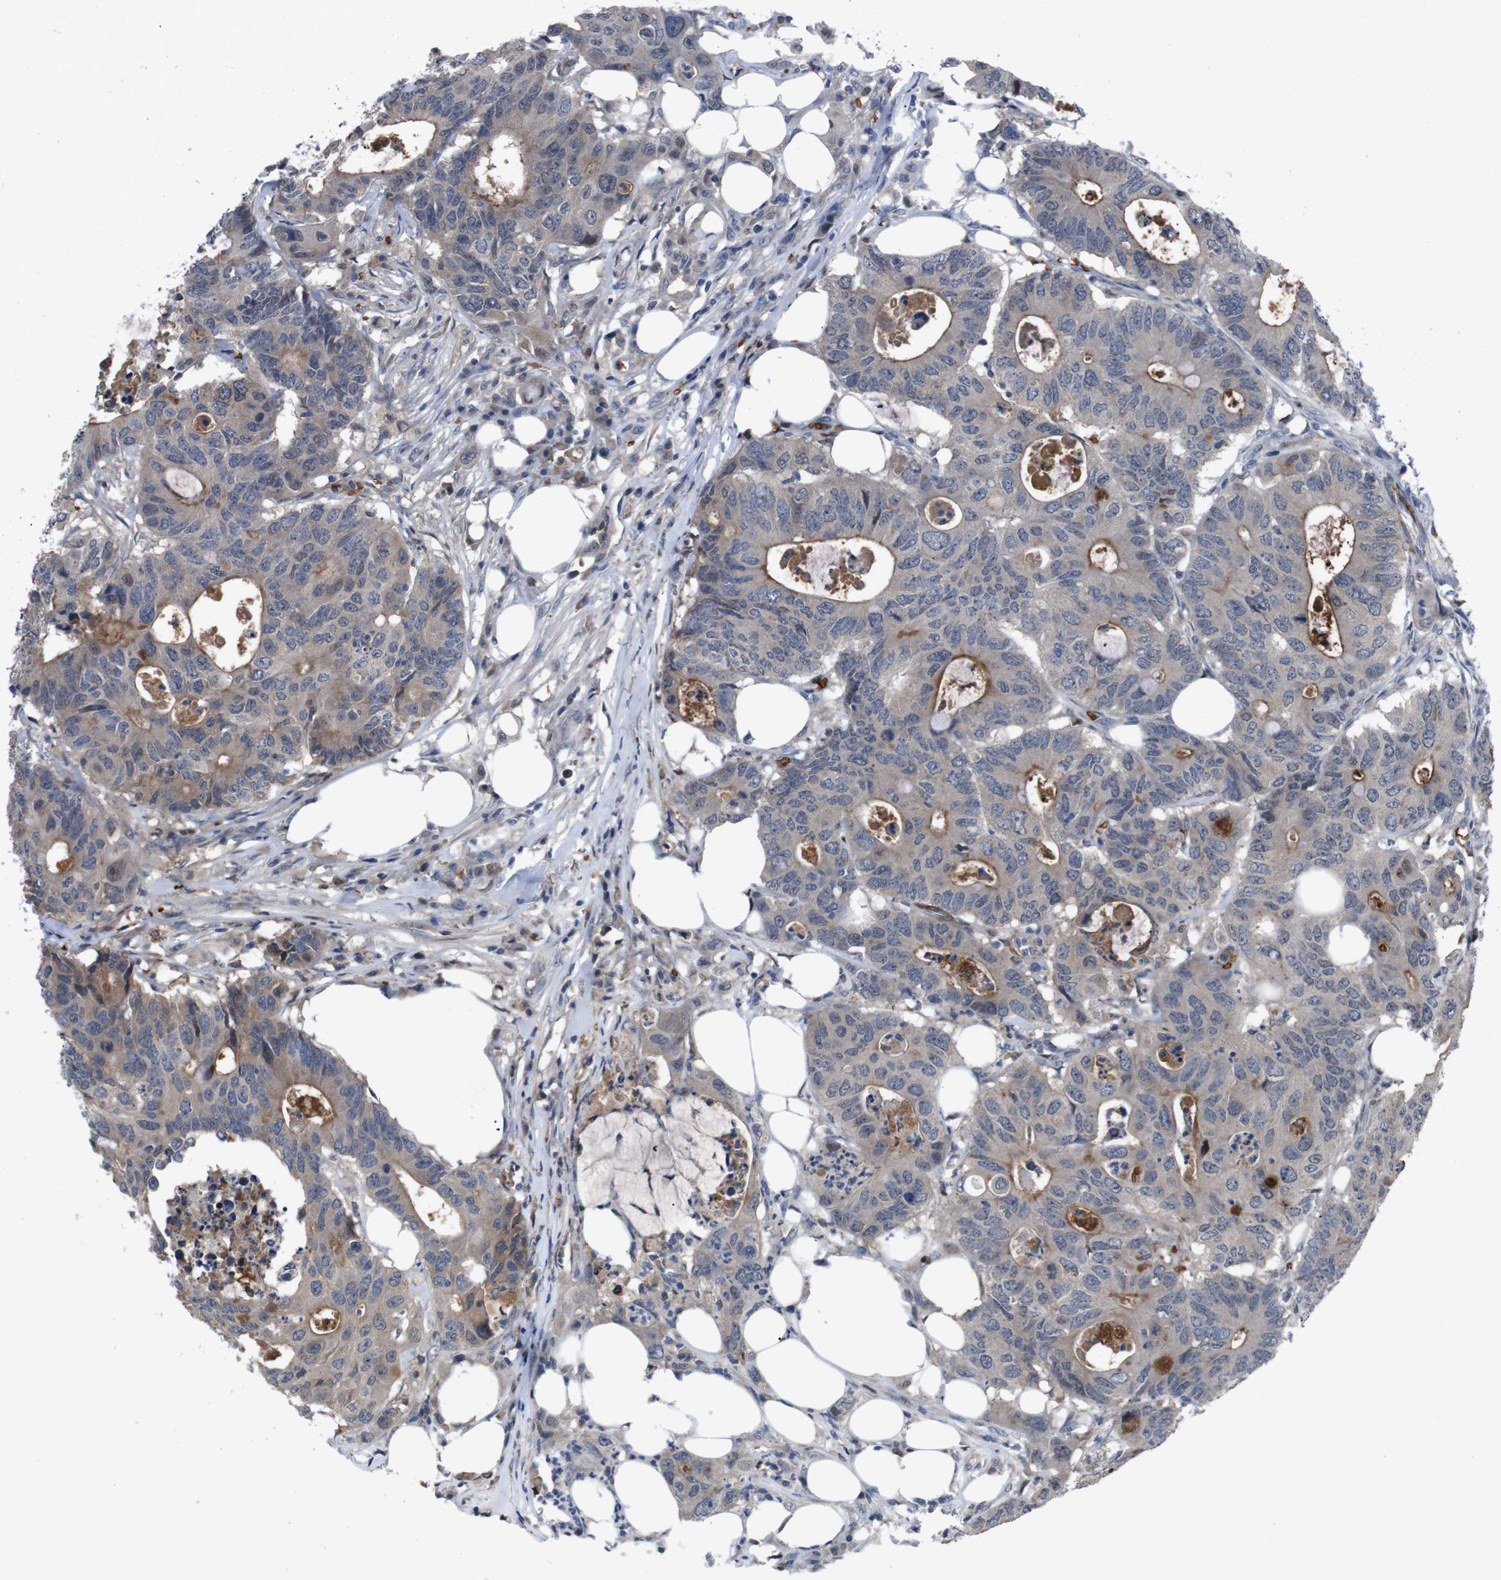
{"staining": {"intensity": "weak", "quantity": "25%-75%", "location": "cytoplasmic/membranous"}, "tissue": "colorectal cancer", "cell_type": "Tumor cells", "image_type": "cancer", "snomed": [{"axis": "morphology", "description": "Adenocarcinoma, NOS"}, {"axis": "topography", "description": "Colon"}], "caption": "Immunohistochemical staining of human colorectal cancer demonstrates weak cytoplasmic/membranous protein positivity in approximately 25%-75% of tumor cells.", "gene": "SPTB", "patient": {"sex": "male", "age": 71}}